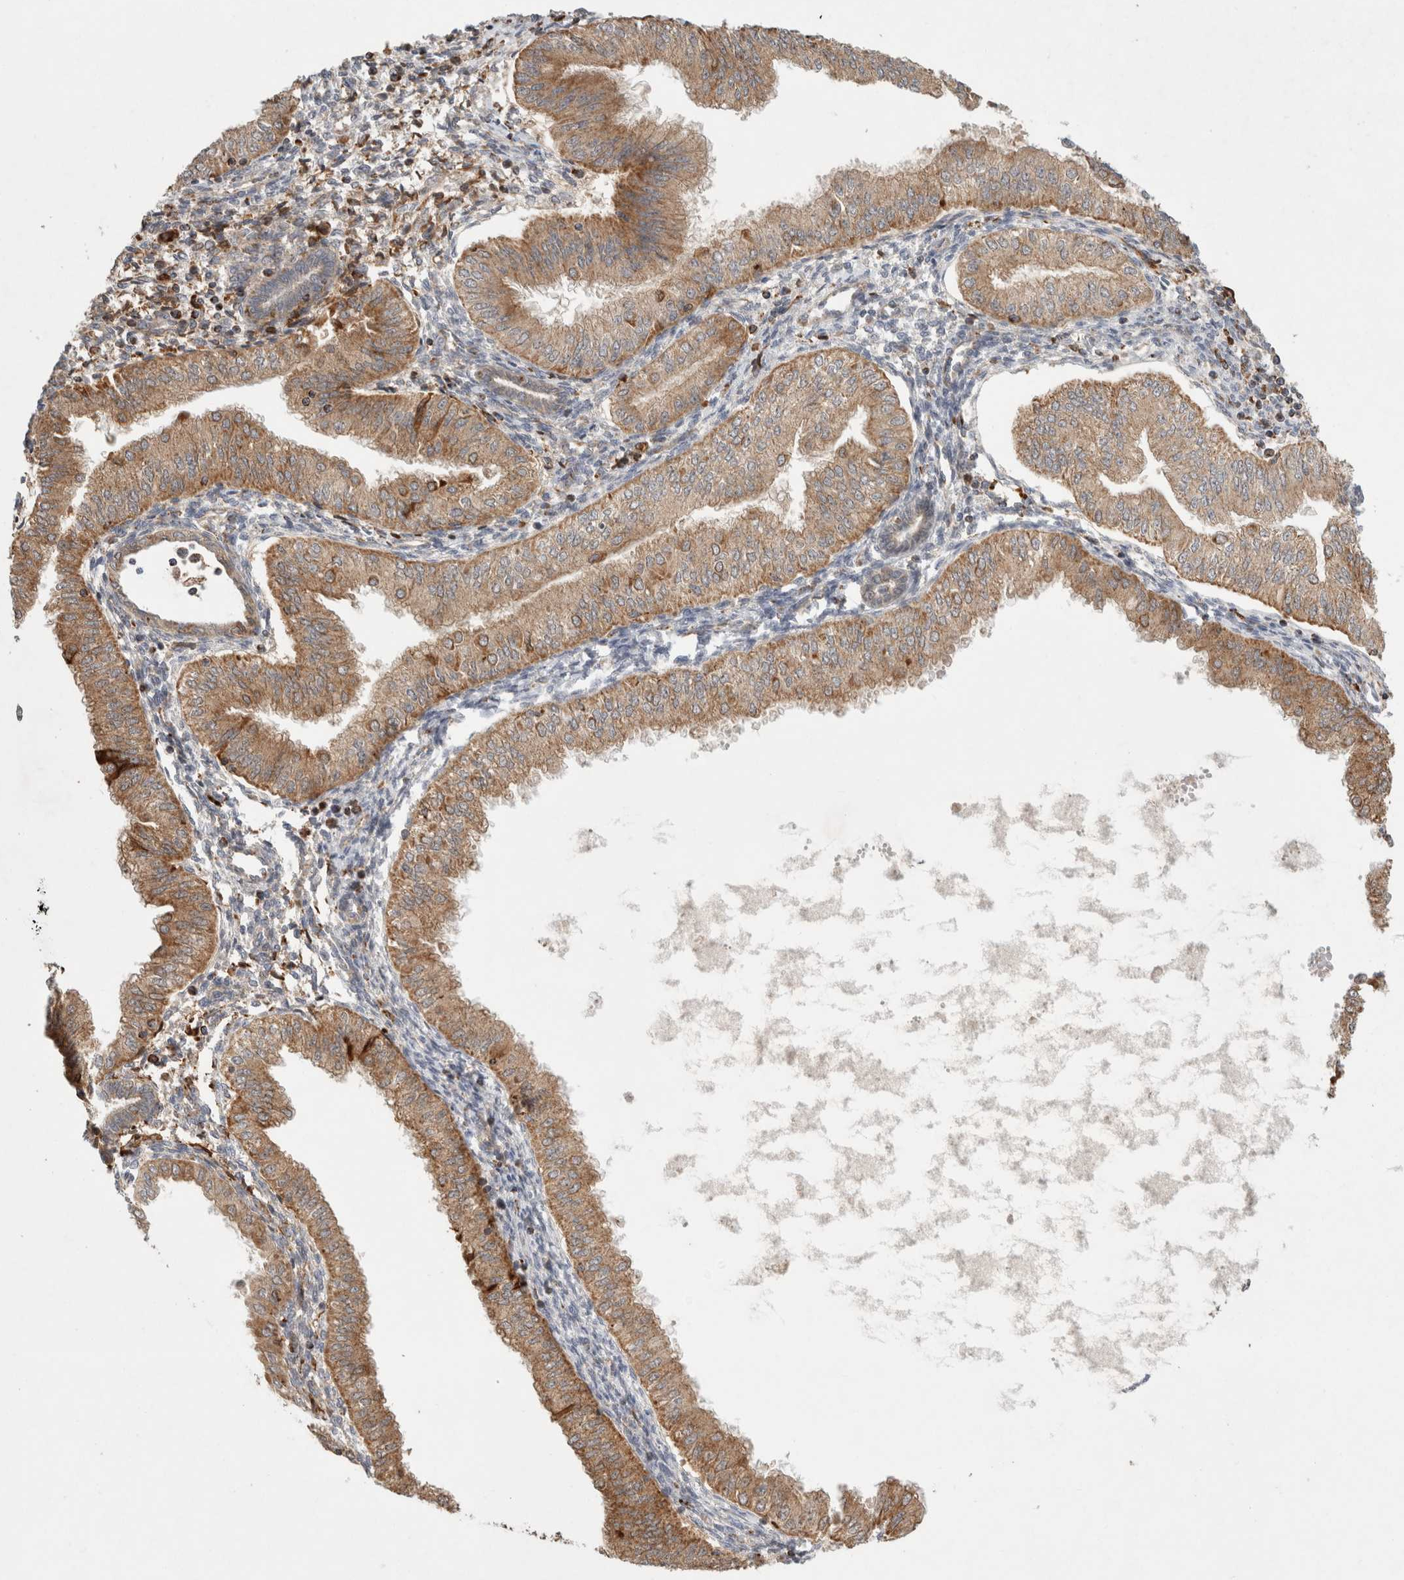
{"staining": {"intensity": "moderate", "quantity": ">75%", "location": "cytoplasmic/membranous"}, "tissue": "endometrial cancer", "cell_type": "Tumor cells", "image_type": "cancer", "snomed": [{"axis": "morphology", "description": "Normal tissue, NOS"}, {"axis": "morphology", "description": "Adenocarcinoma, NOS"}, {"axis": "topography", "description": "Endometrium"}], "caption": "Protein expression analysis of human endometrial adenocarcinoma reveals moderate cytoplasmic/membranous staining in approximately >75% of tumor cells. The staining was performed using DAB to visualize the protein expression in brown, while the nuclei were stained in blue with hematoxylin (Magnification: 20x).", "gene": "HROB", "patient": {"sex": "female", "age": 53}}